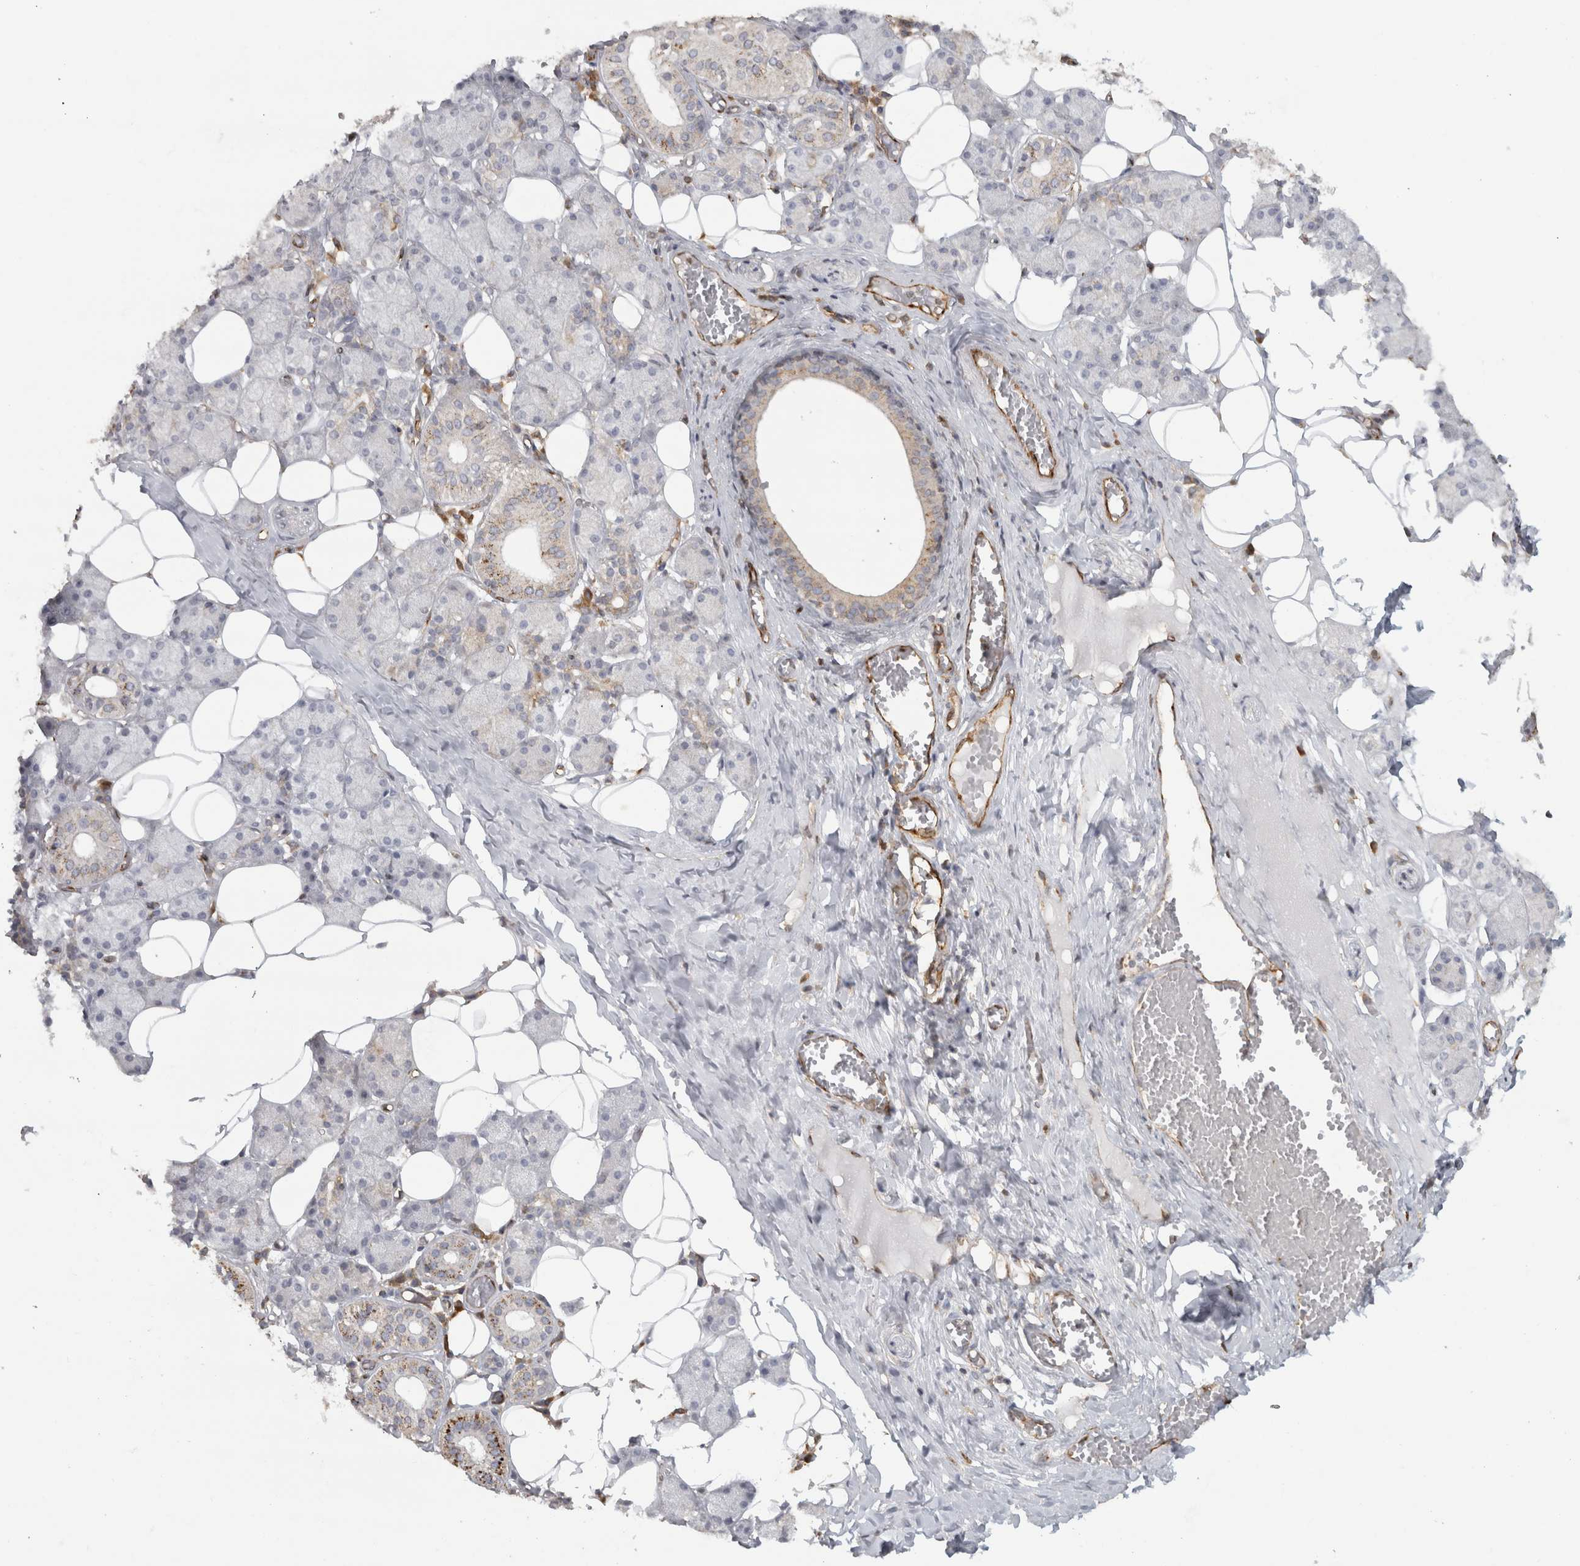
{"staining": {"intensity": "weak", "quantity": "<25%", "location": "cytoplasmic/membranous"}, "tissue": "salivary gland", "cell_type": "Glandular cells", "image_type": "normal", "snomed": [{"axis": "morphology", "description": "Normal tissue, NOS"}, {"axis": "topography", "description": "Salivary gland"}], "caption": "Glandular cells show no significant protein staining in unremarkable salivary gland. (DAB (3,3'-diaminobenzidine) IHC, high magnification).", "gene": "HLA", "patient": {"sex": "female", "age": 33}}